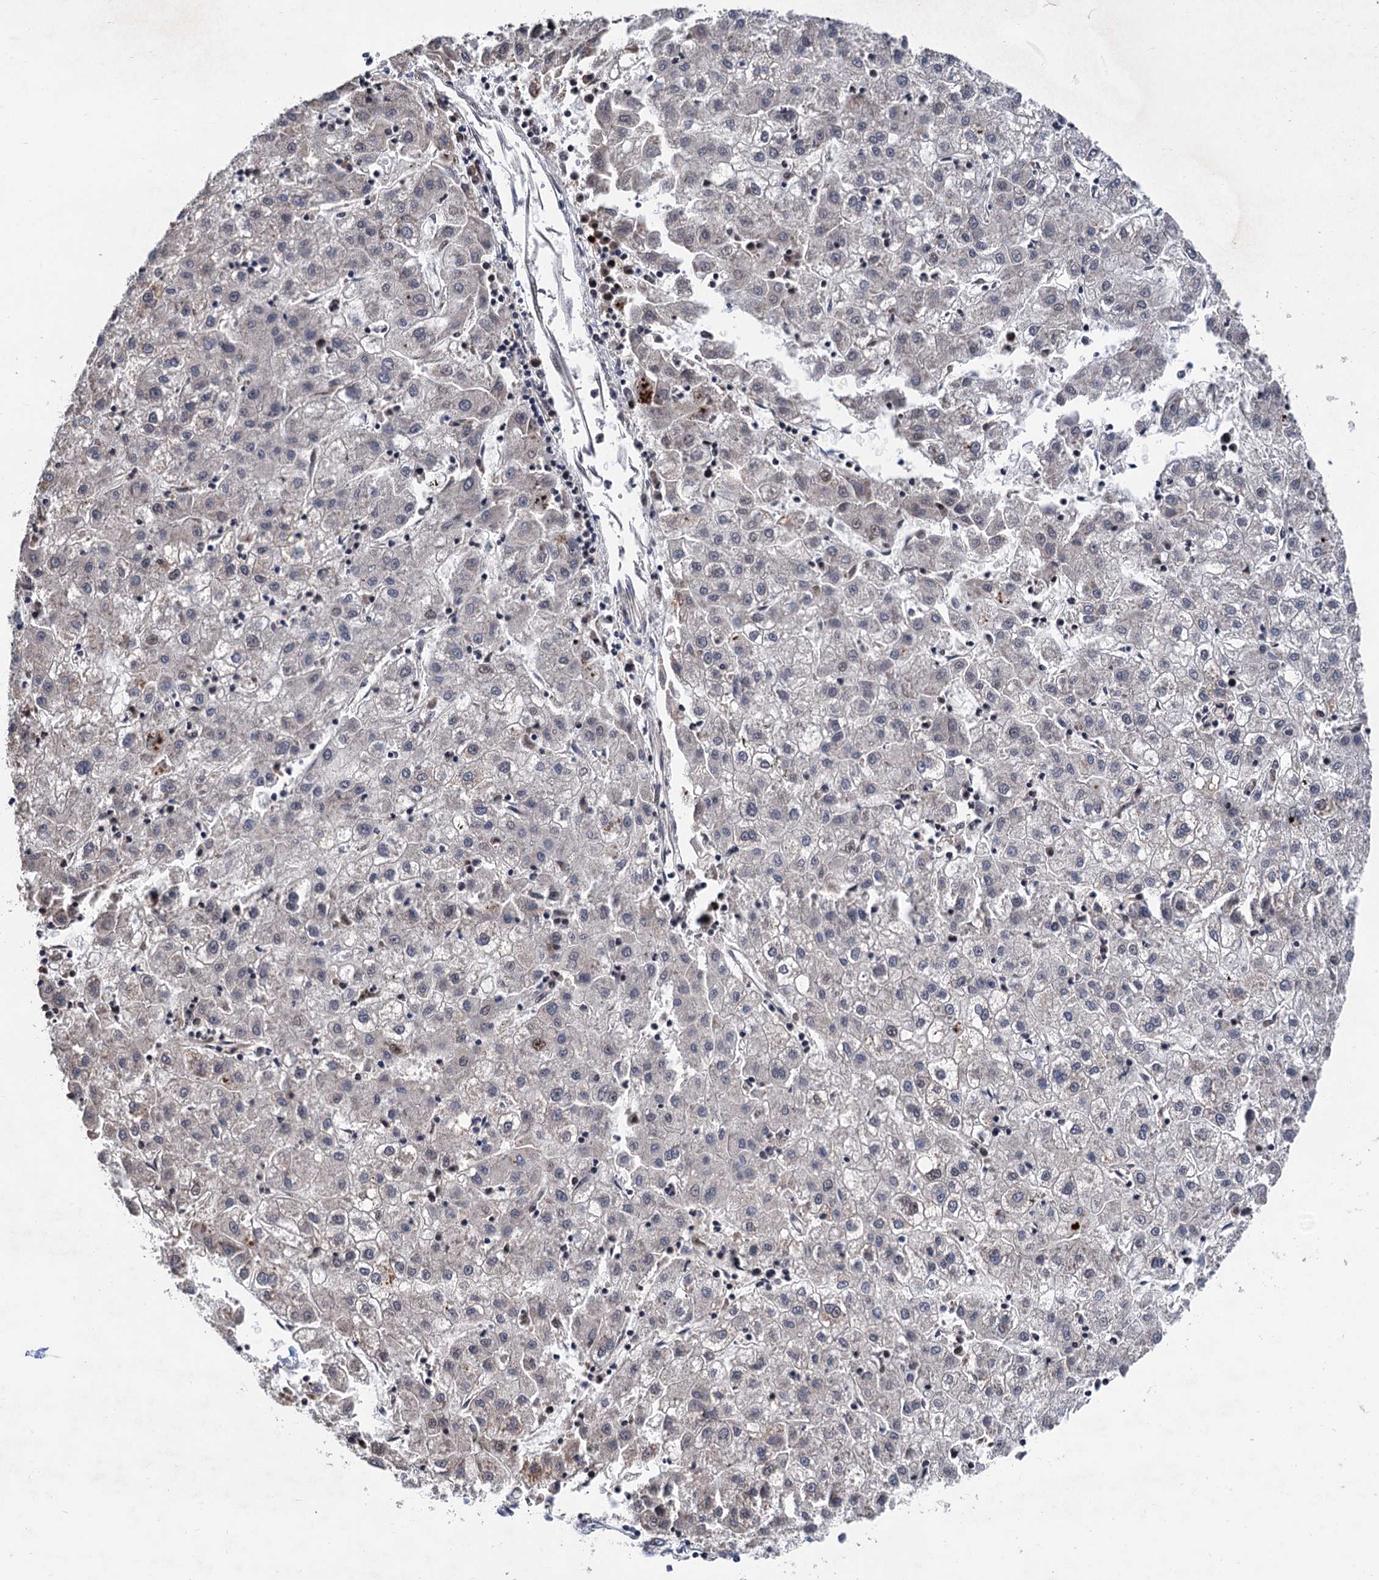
{"staining": {"intensity": "negative", "quantity": "none", "location": "none"}, "tissue": "liver cancer", "cell_type": "Tumor cells", "image_type": "cancer", "snomed": [{"axis": "morphology", "description": "Carcinoma, Hepatocellular, NOS"}, {"axis": "topography", "description": "Liver"}], "caption": "High power microscopy image of an IHC histopathology image of liver cancer, revealing no significant staining in tumor cells. (DAB (3,3'-diaminobenzidine) IHC with hematoxylin counter stain).", "gene": "TSEN34", "patient": {"sex": "male", "age": 72}}